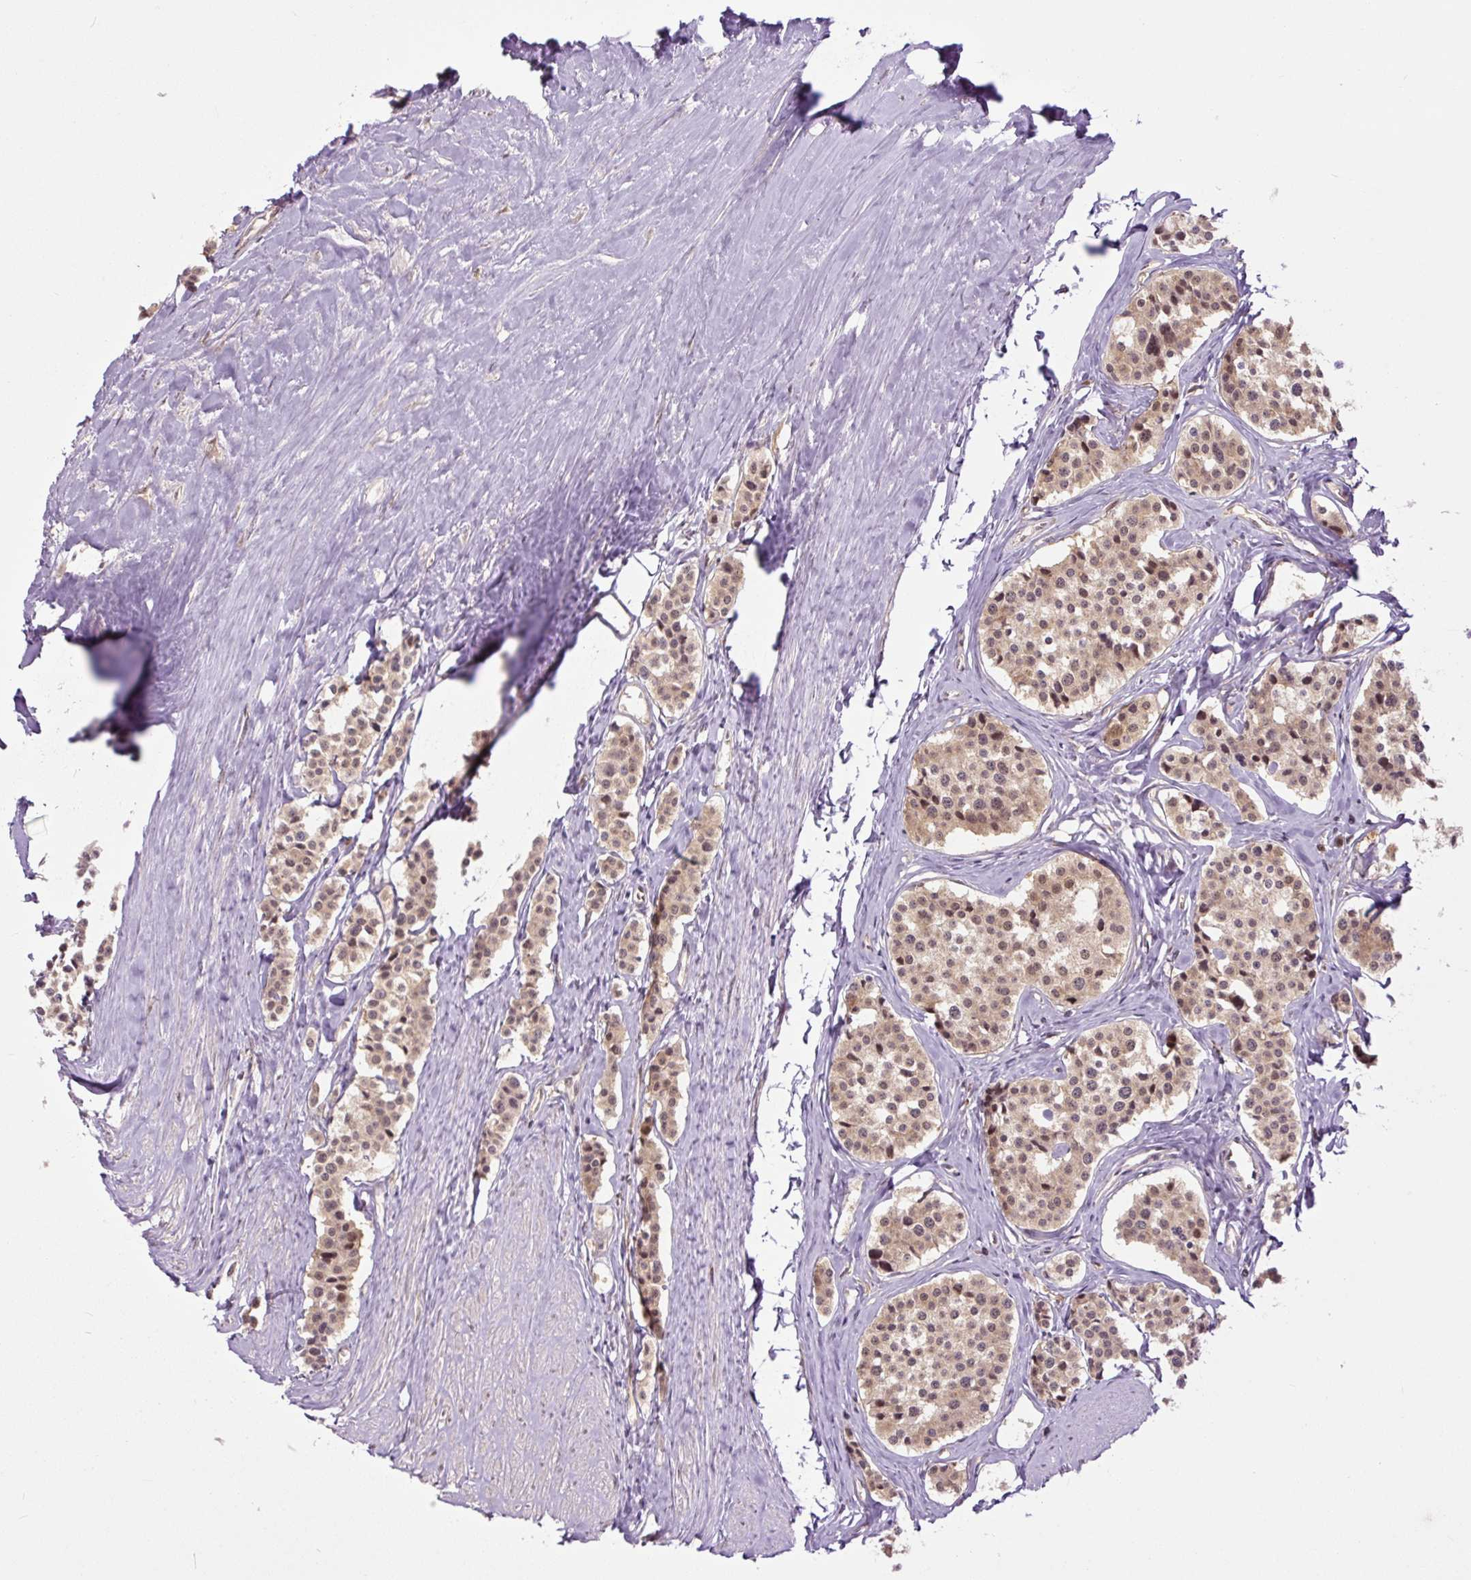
{"staining": {"intensity": "moderate", "quantity": ">75%", "location": "cytoplasmic/membranous,nuclear"}, "tissue": "carcinoid", "cell_type": "Tumor cells", "image_type": "cancer", "snomed": [{"axis": "morphology", "description": "Carcinoid, malignant, NOS"}, {"axis": "topography", "description": "Small intestine"}], "caption": "Carcinoid (malignant) stained for a protein (brown) shows moderate cytoplasmic/membranous and nuclear positive staining in about >75% of tumor cells.", "gene": "TPT1", "patient": {"sex": "male", "age": 60}}